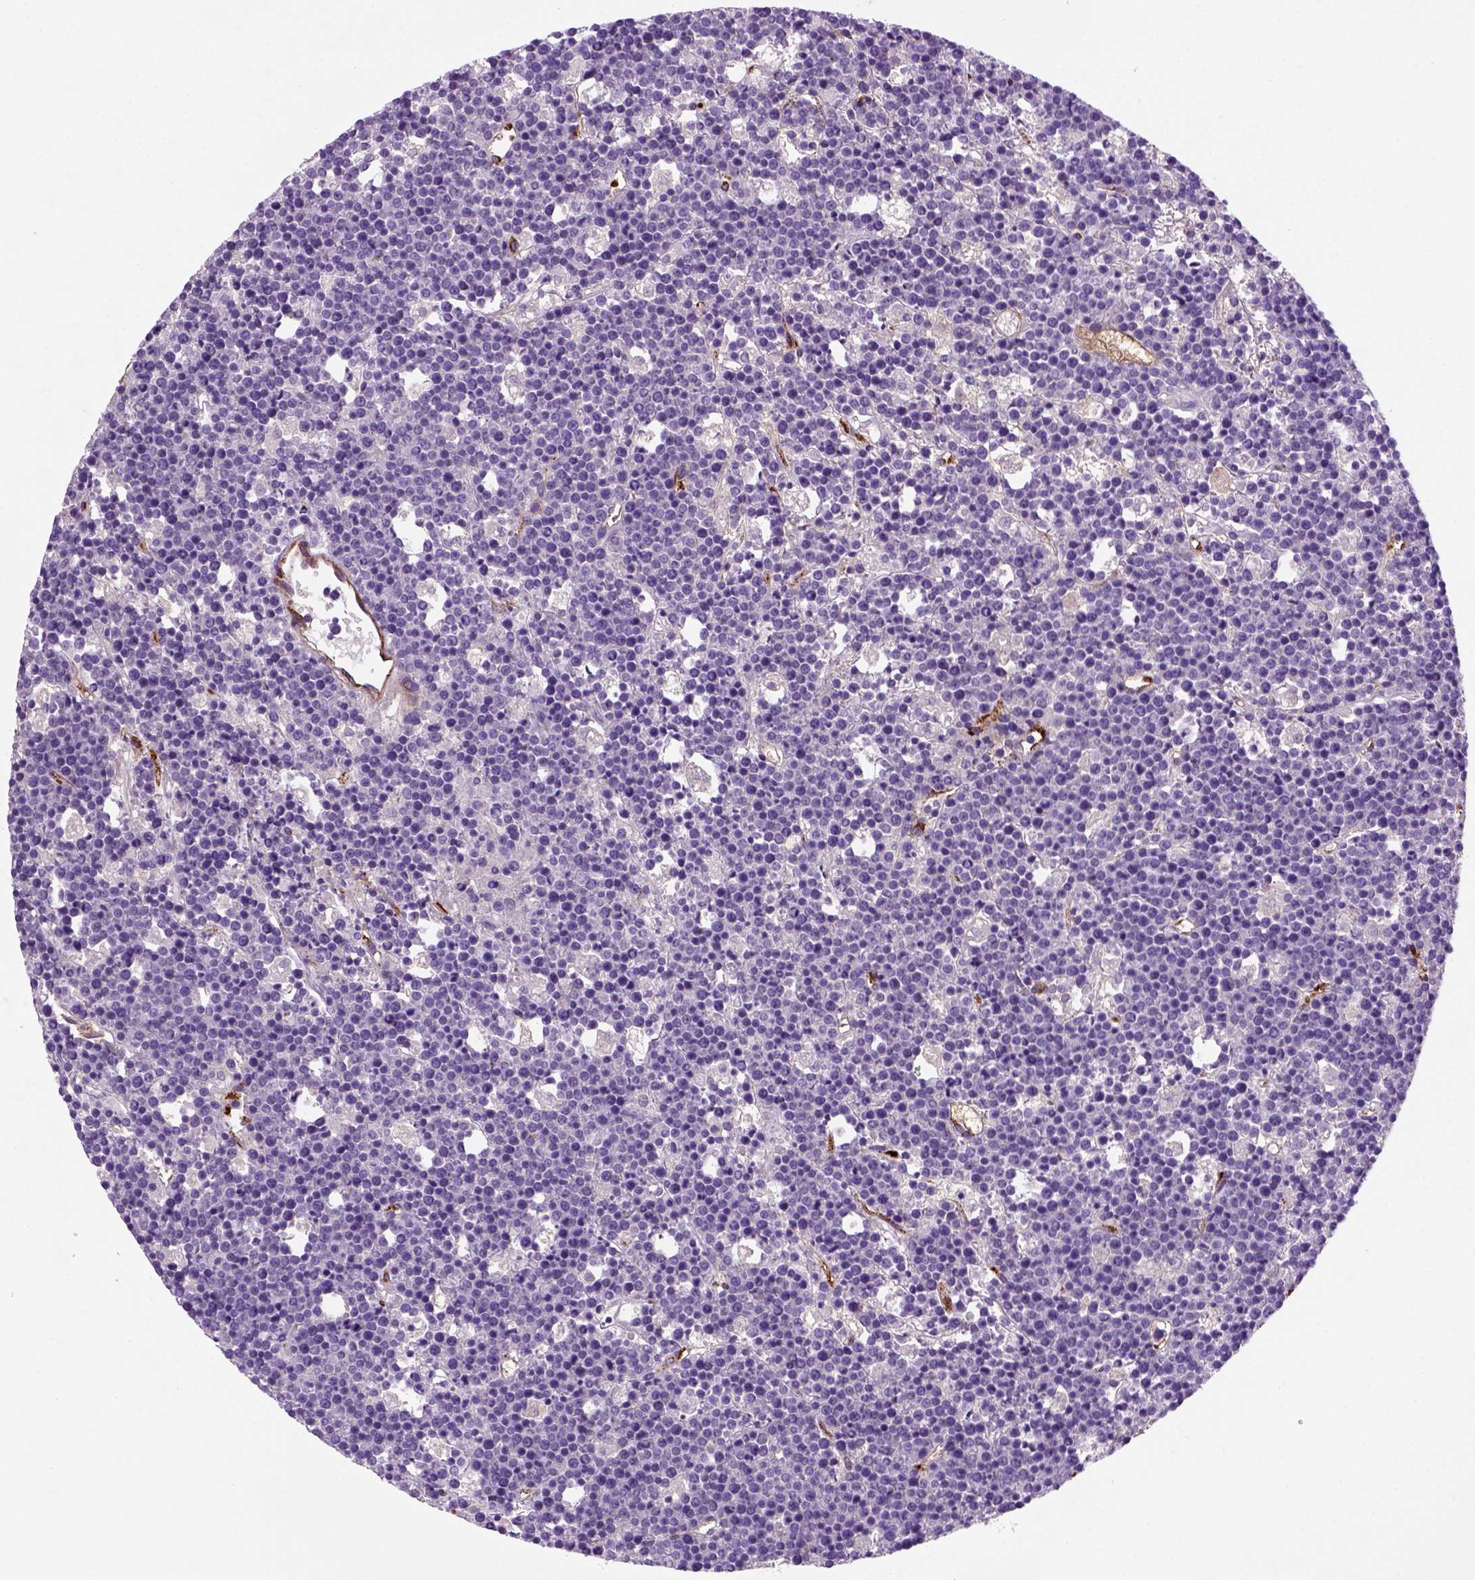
{"staining": {"intensity": "negative", "quantity": "none", "location": "none"}, "tissue": "lymphoma", "cell_type": "Tumor cells", "image_type": "cancer", "snomed": [{"axis": "morphology", "description": "Malignant lymphoma, non-Hodgkin's type, High grade"}, {"axis": "topography", "description": "Ovary"}], "caption": "Immunohistochemistry (IHC) micrograph of human lymphoma stained for a protein (brown), which shows no positivity in tumor cells.", "gene": "VWF", "patient": {"sex": "female", "age": 56}}